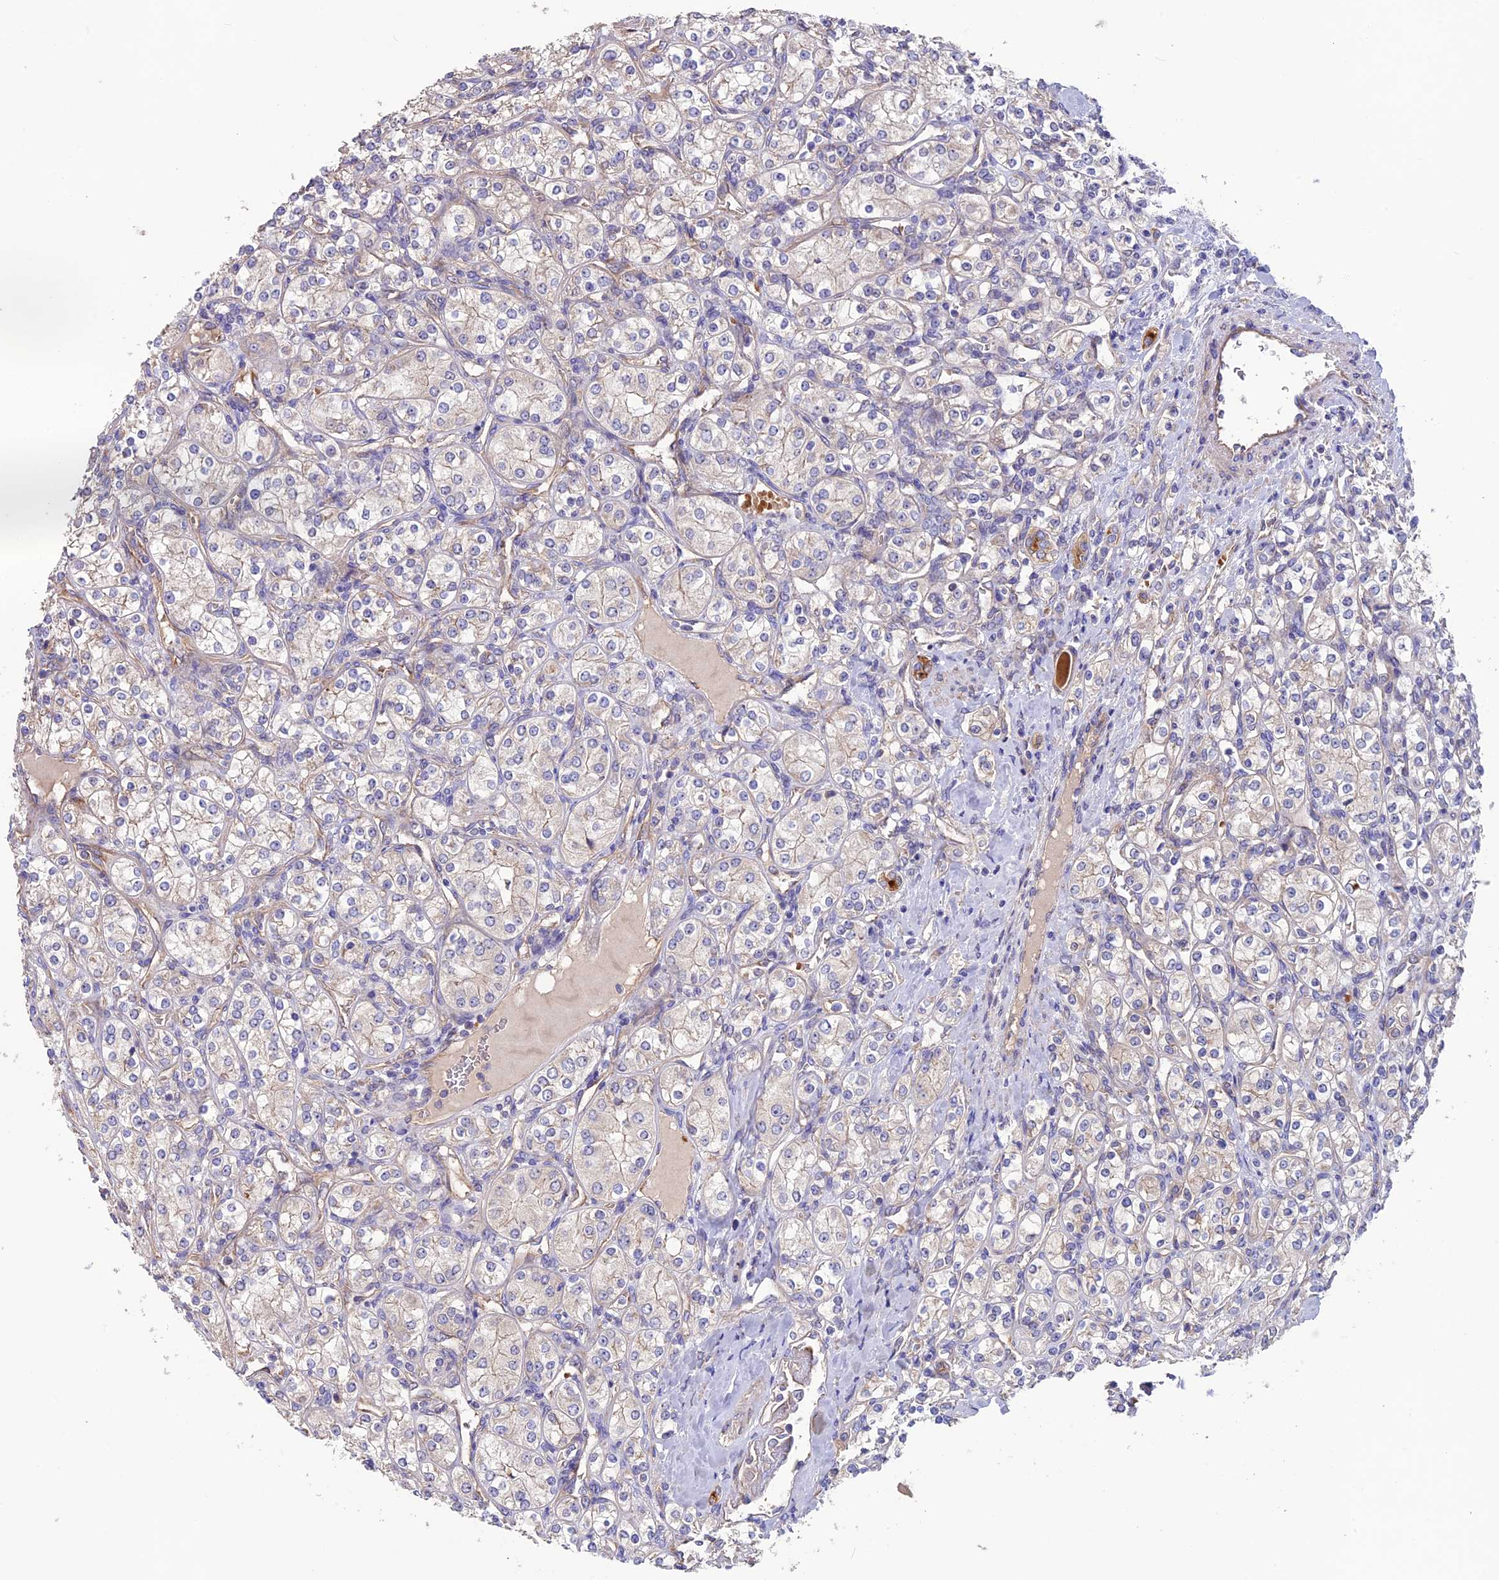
{"staining": {"intensity": "negative", "quantity": "none", "location": "none"}, "tissue": "renal cancer", "cell_type": "Tumor cells", "image_type": "cancer", "snomed": [{"axis": "morphology", "description": "Adenocarcinoma, NOS"}, {"axis": "topography", "description": "Kidney"}], "caption": "DAB (3,3'-diaminobenzidine) immunohistochemical staining of human renal cancer (adenocarcinoma) demonstrates no significant staining in tumor cells. (Brightfield microscopy of DAB (3,3'-diaminobenzidine) immunohistochemistry (IHC) at high magnification).", "gene": "DUS3L", "patient": {"sex": "male", "age": 77}}